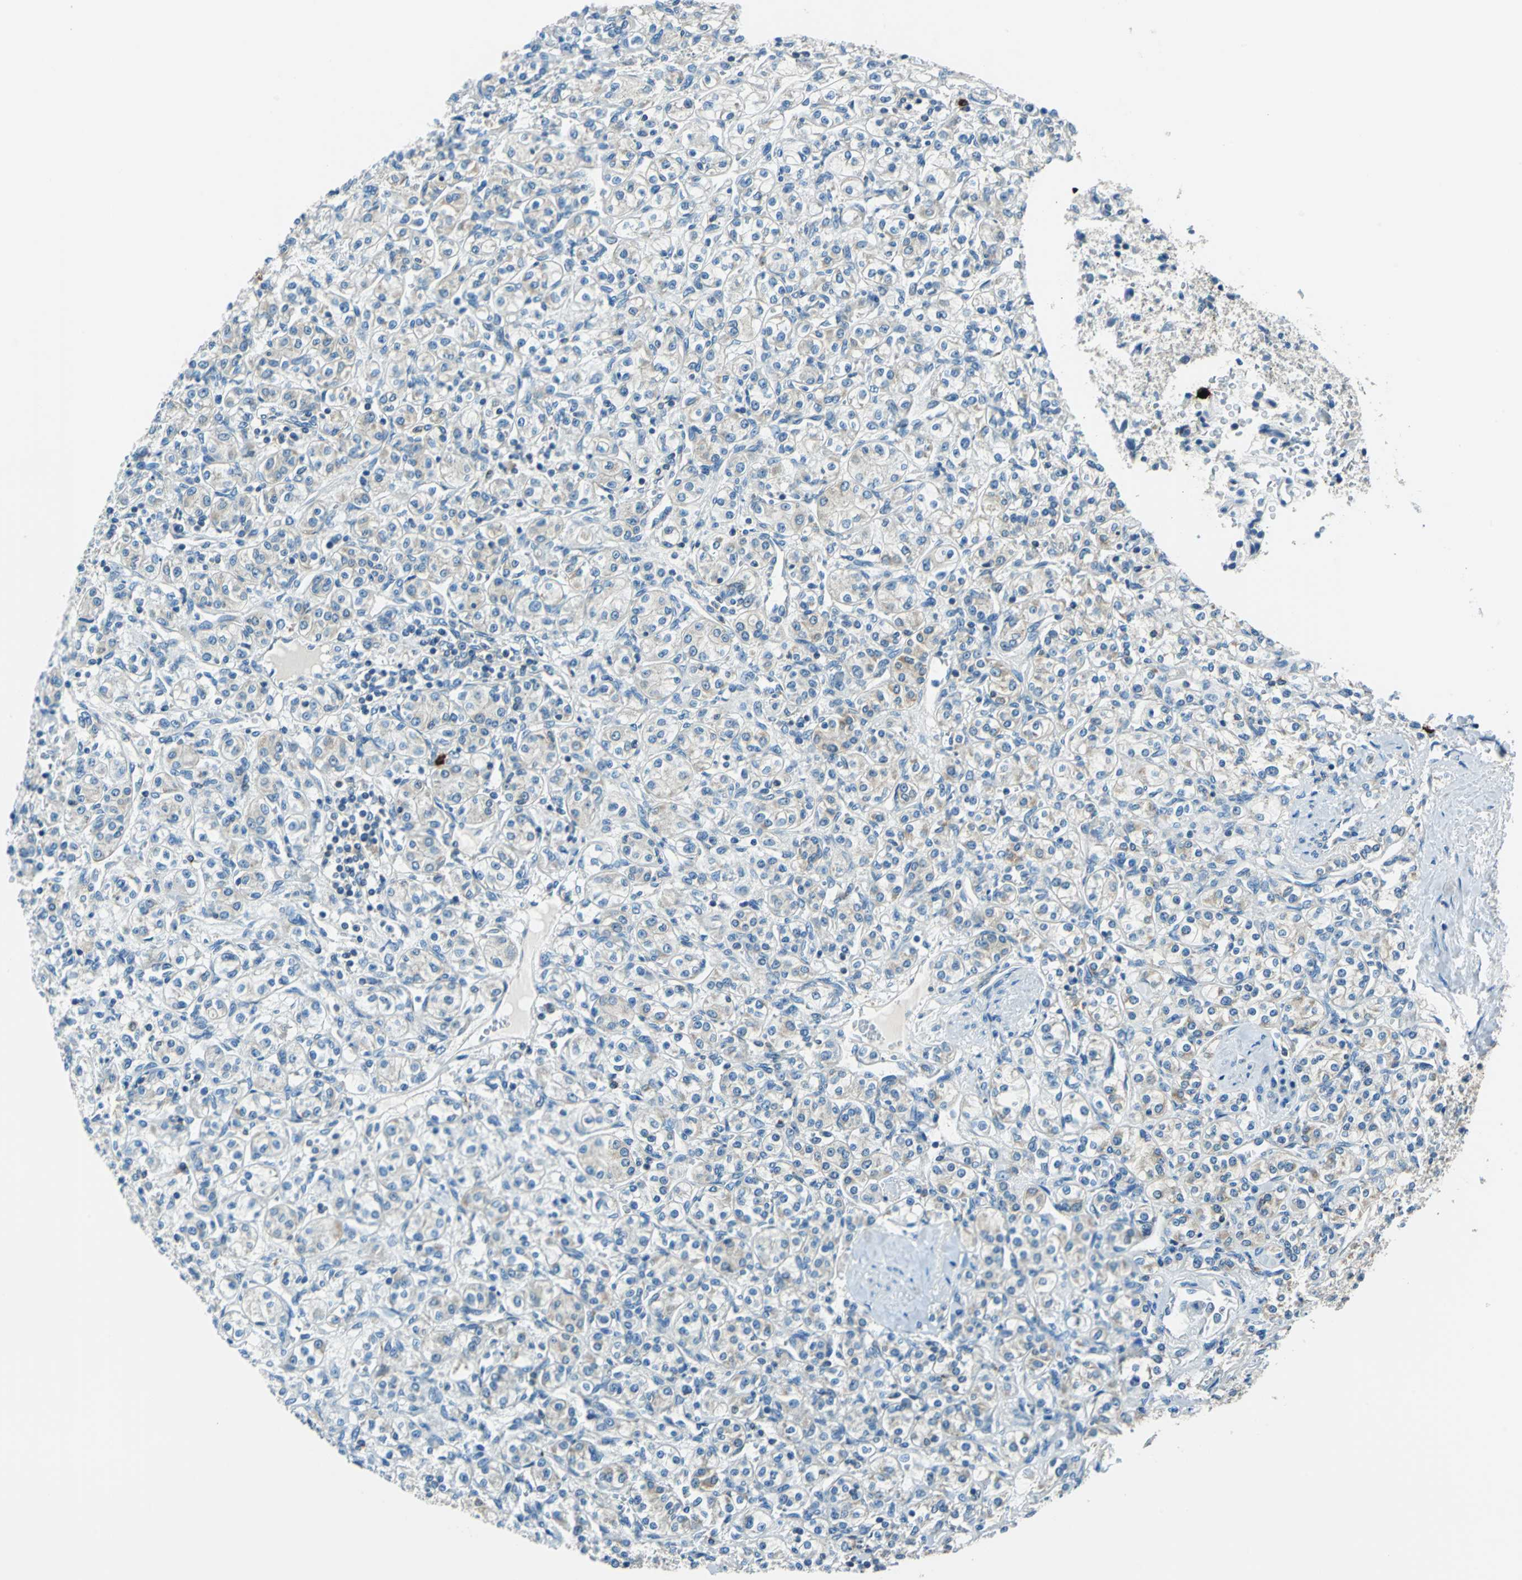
{"staining": {"intensity": "negative", "quantity": "none", "location": "none"}, "tissue": "renal cancer", "cell_type": "Tumor cells", "image_type": "cancer", "snomed": [{"axis": "morphology", "description": "Adenocarcinoma, NOS"}, {"axis": "topography", "description": "Kidney"}], "caption": "The histopathology image demonstrates no staining of tumor cells in adenocarcinoma (renal).", "gene": "CPA3", "patient": {"sex": "male", "age": 77}}